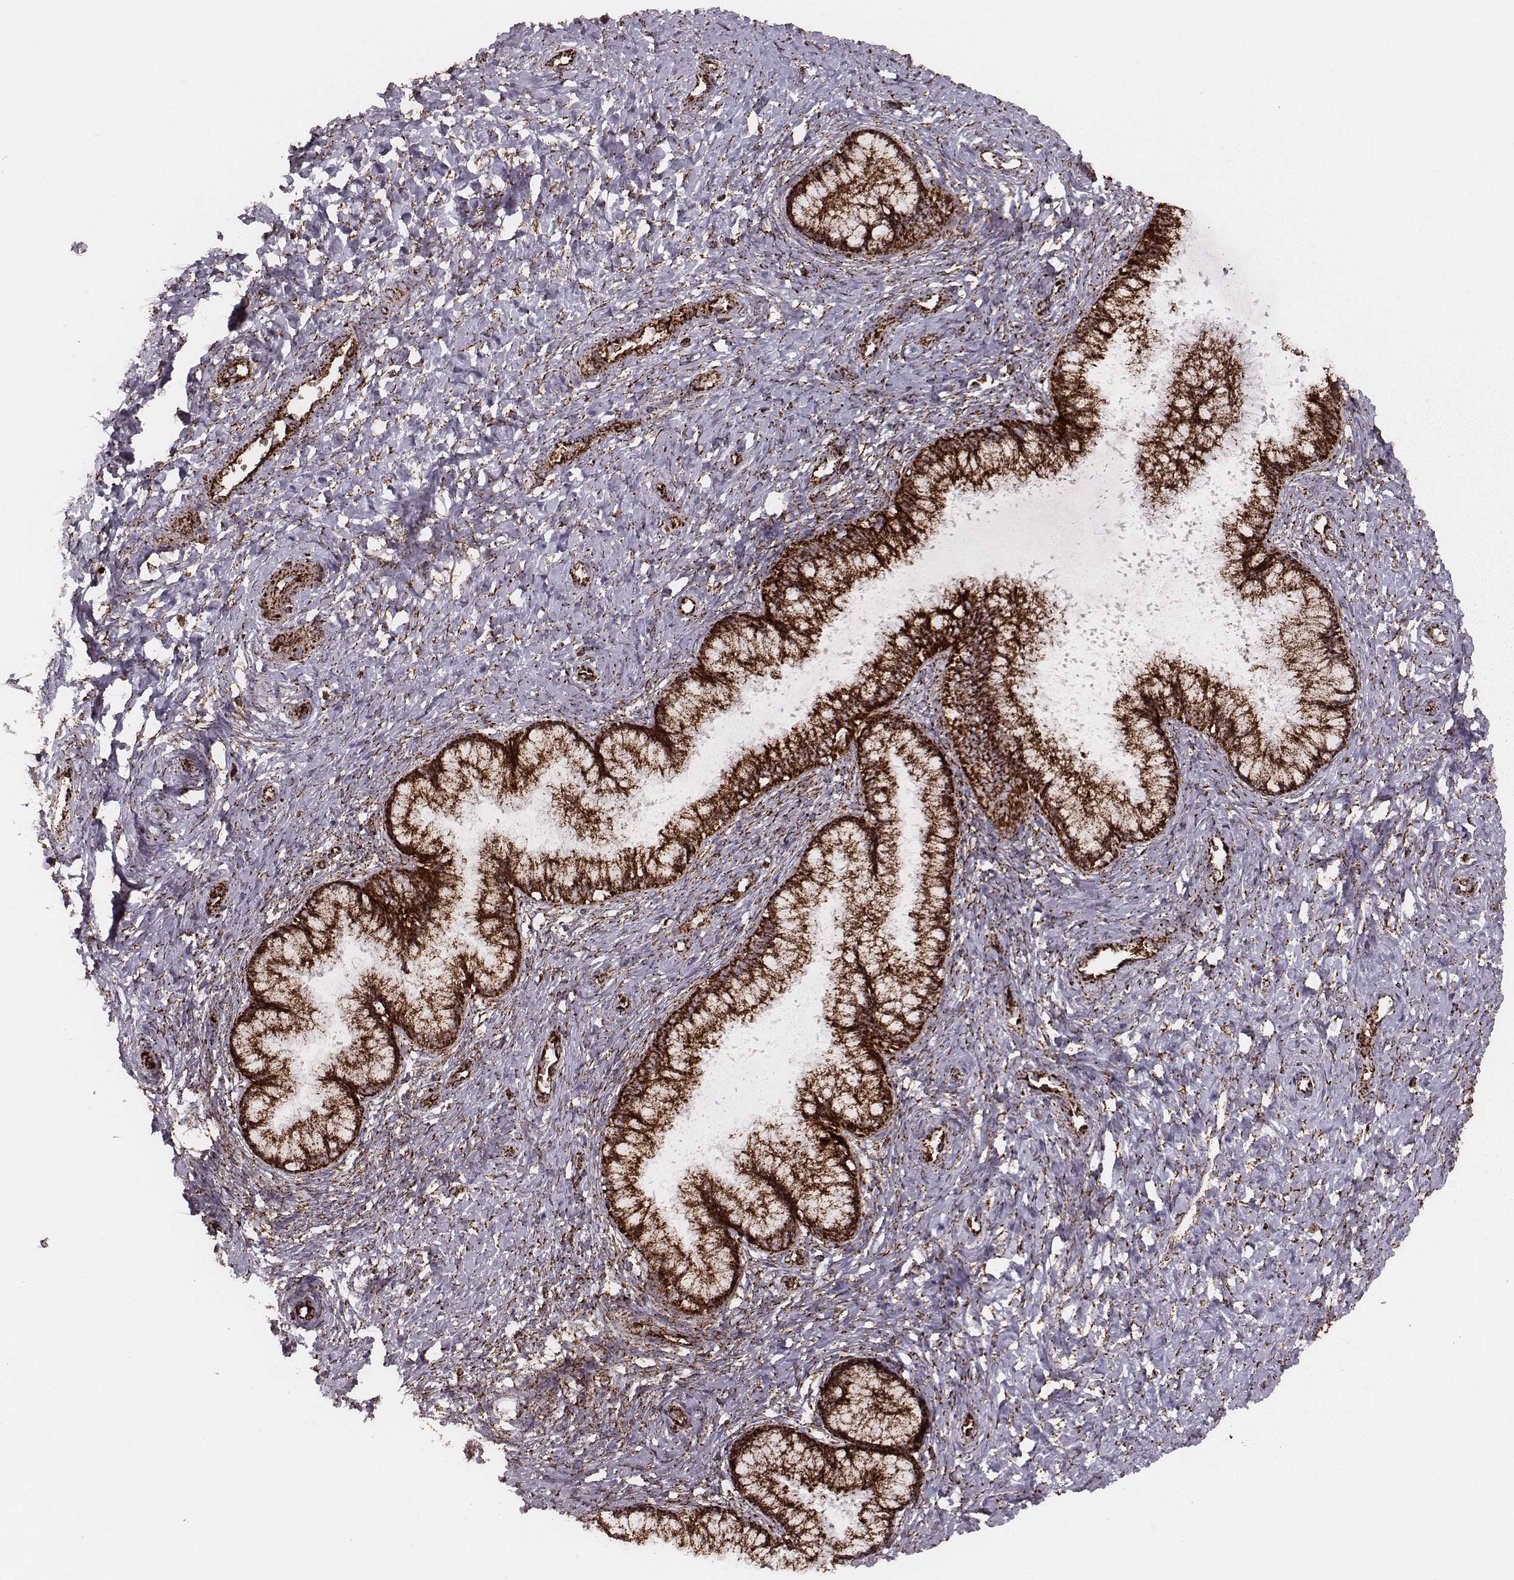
{"staining": {"intensity": "strong", "quantity": ">75%", "location": "cytoplasmic/membranous"}, "tissue": "cervix", "cell_type": "Glandular cells", "image_type": "normal", "snomed": [{"axis": "morphology", "description": "Normal tissue, NOS"}, {"axis": "topography", "description": "Cervix"}], "caption": "A high-resolution image shows immunohistochemistry (IHC) staining of benign cervix, which reveals strong cytoplasmic/membranous expression in about >75% of glandular cells. (DAB (3,3'-diaminobenzidine) IHC, brown staining for protein, blue staining for nuclei).", "gene": "TUFM", "patient": {"sex": "female", "age": 37}}